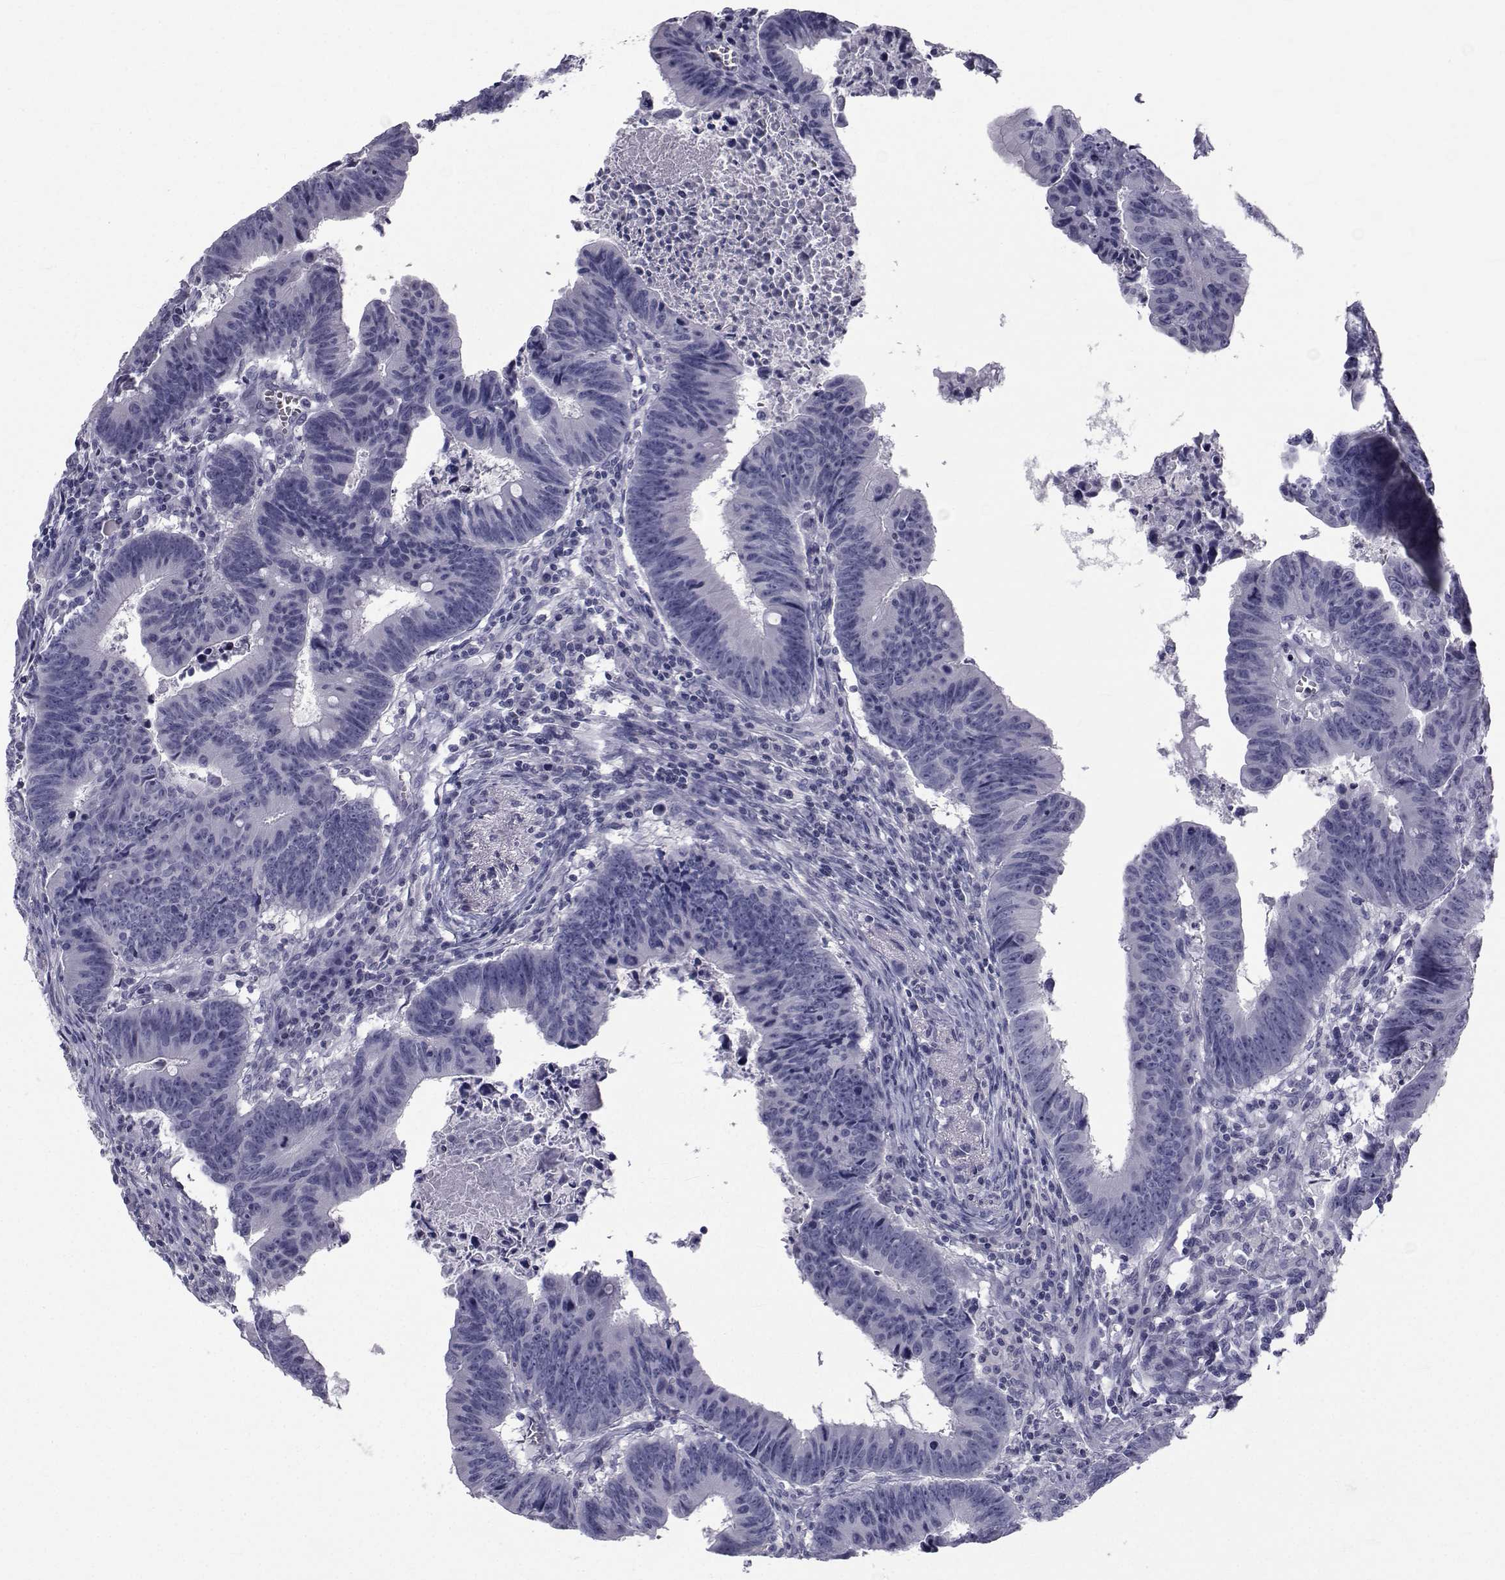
{"staining": {"intensity": "negative", "quantity": "none", "location": "none"}, "tissue": "colorectal cancer", "cell_type": "Tumor cells", "image_type": "cancer", "snomed": [{"axis": "morphology", "description": "Adenocarcinoma, NOS"}, {"axis": "topography", "description": "Colon"}], "caption": "Photomicrograph shows no protein positivity in tumor cells of colorectal cancer tissue. The staining is performed using DAB brown chromogen with nuclei counter-stained in using hematoxylin.", "gene": "FDXR", "patient": {"sex": "female", "age": 87}}